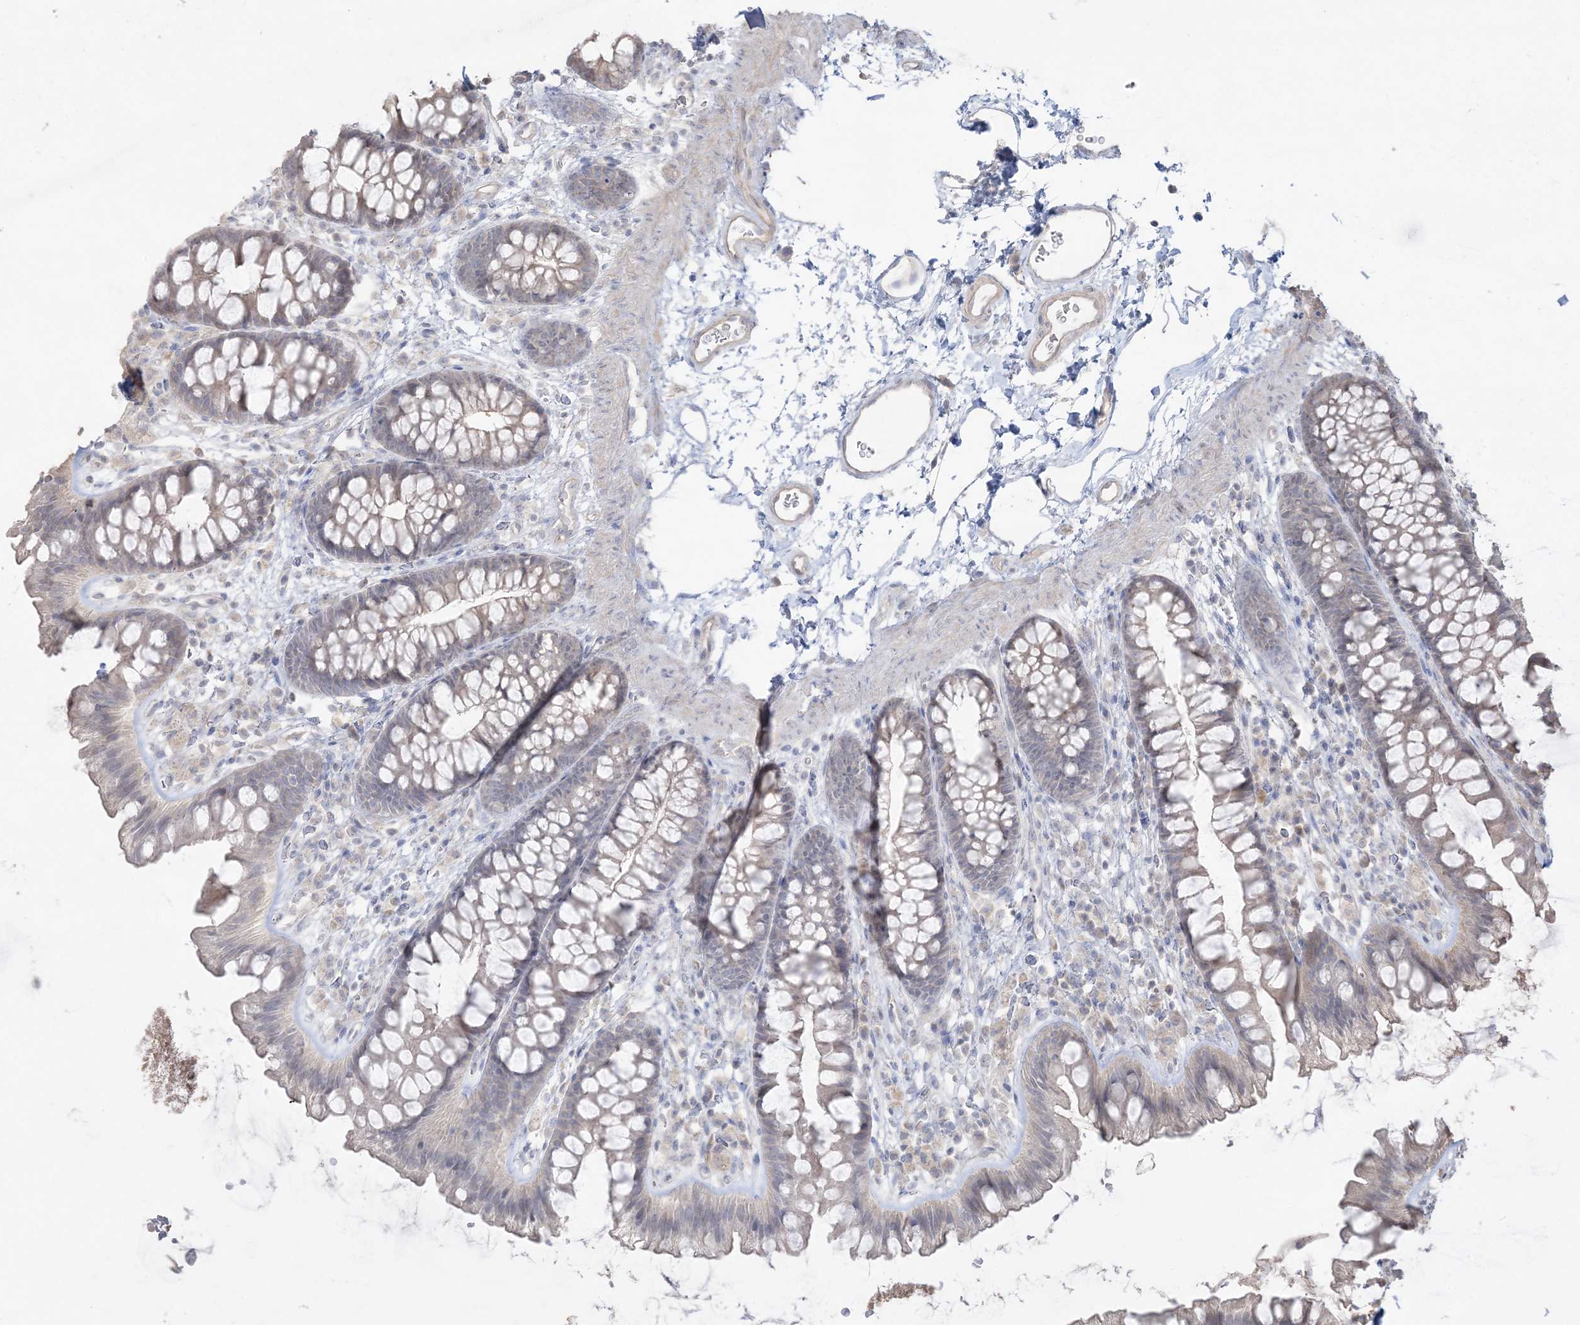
{"staining": {"intensity": "weak", "quantity": "25%-75%", "location": "cytoplasmic/membranous"}, "tissue": "colon", "cell_type": "Endothelial cells", "image_type": "normal", "snomed": [{"axis": "morphology", "description": "Normal tissue, NOS"}, {"axis": "topography", "description": "Colon"}], "caption": "This is a micrograph of IHC staining of normal colon, which shows weak positivity in the cytoplasmic/membranous of endothelial cells.", "gene": "SH3BP4", "patient": {"sex": "female", "age": 62}}